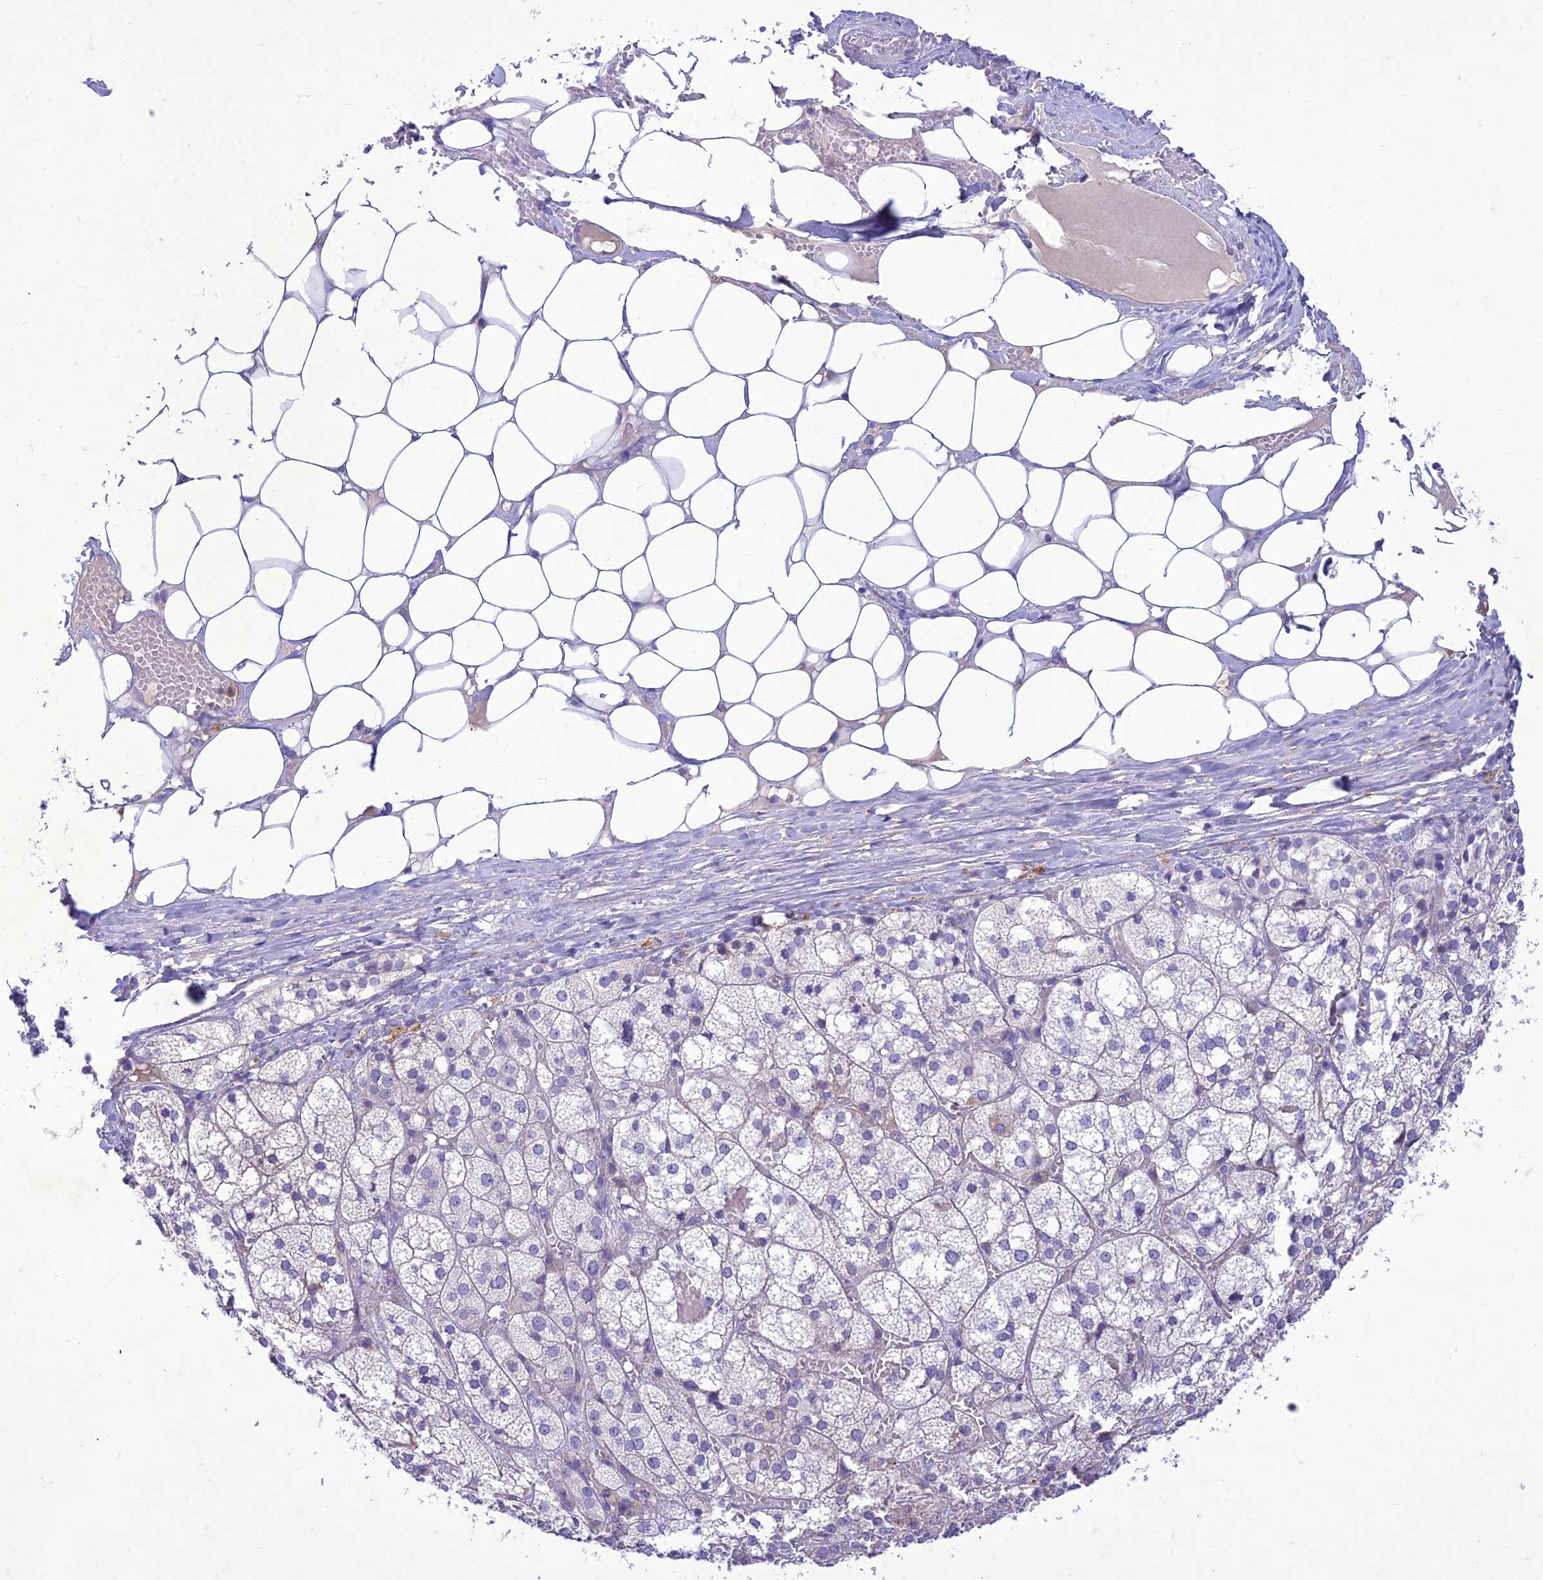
{"staining": {"intensity": "negative", "quantity": "none", "location": "none"}, "tissue": "adrenal gland", "cell_type": "Glandular cells", "image_type": "normal", "snomed": [{"axis": "morphology", "description": "Normal tissue, NOS"}, {"axis": "topography", "description": "Adrenal gland"}], "caption": "A high-resolution histopathology image shows immunohistochemistry (IHC) staining of benign adrenal gland, which reveals no significant positivity in glandular cells. (DAB (3,3'-diaminobenzidine) immunohistochemistry visualized using brightfield microscopy, high magnification).", "gene": "SLC13A5", "patient": {"sex": "female", "age": 61}}